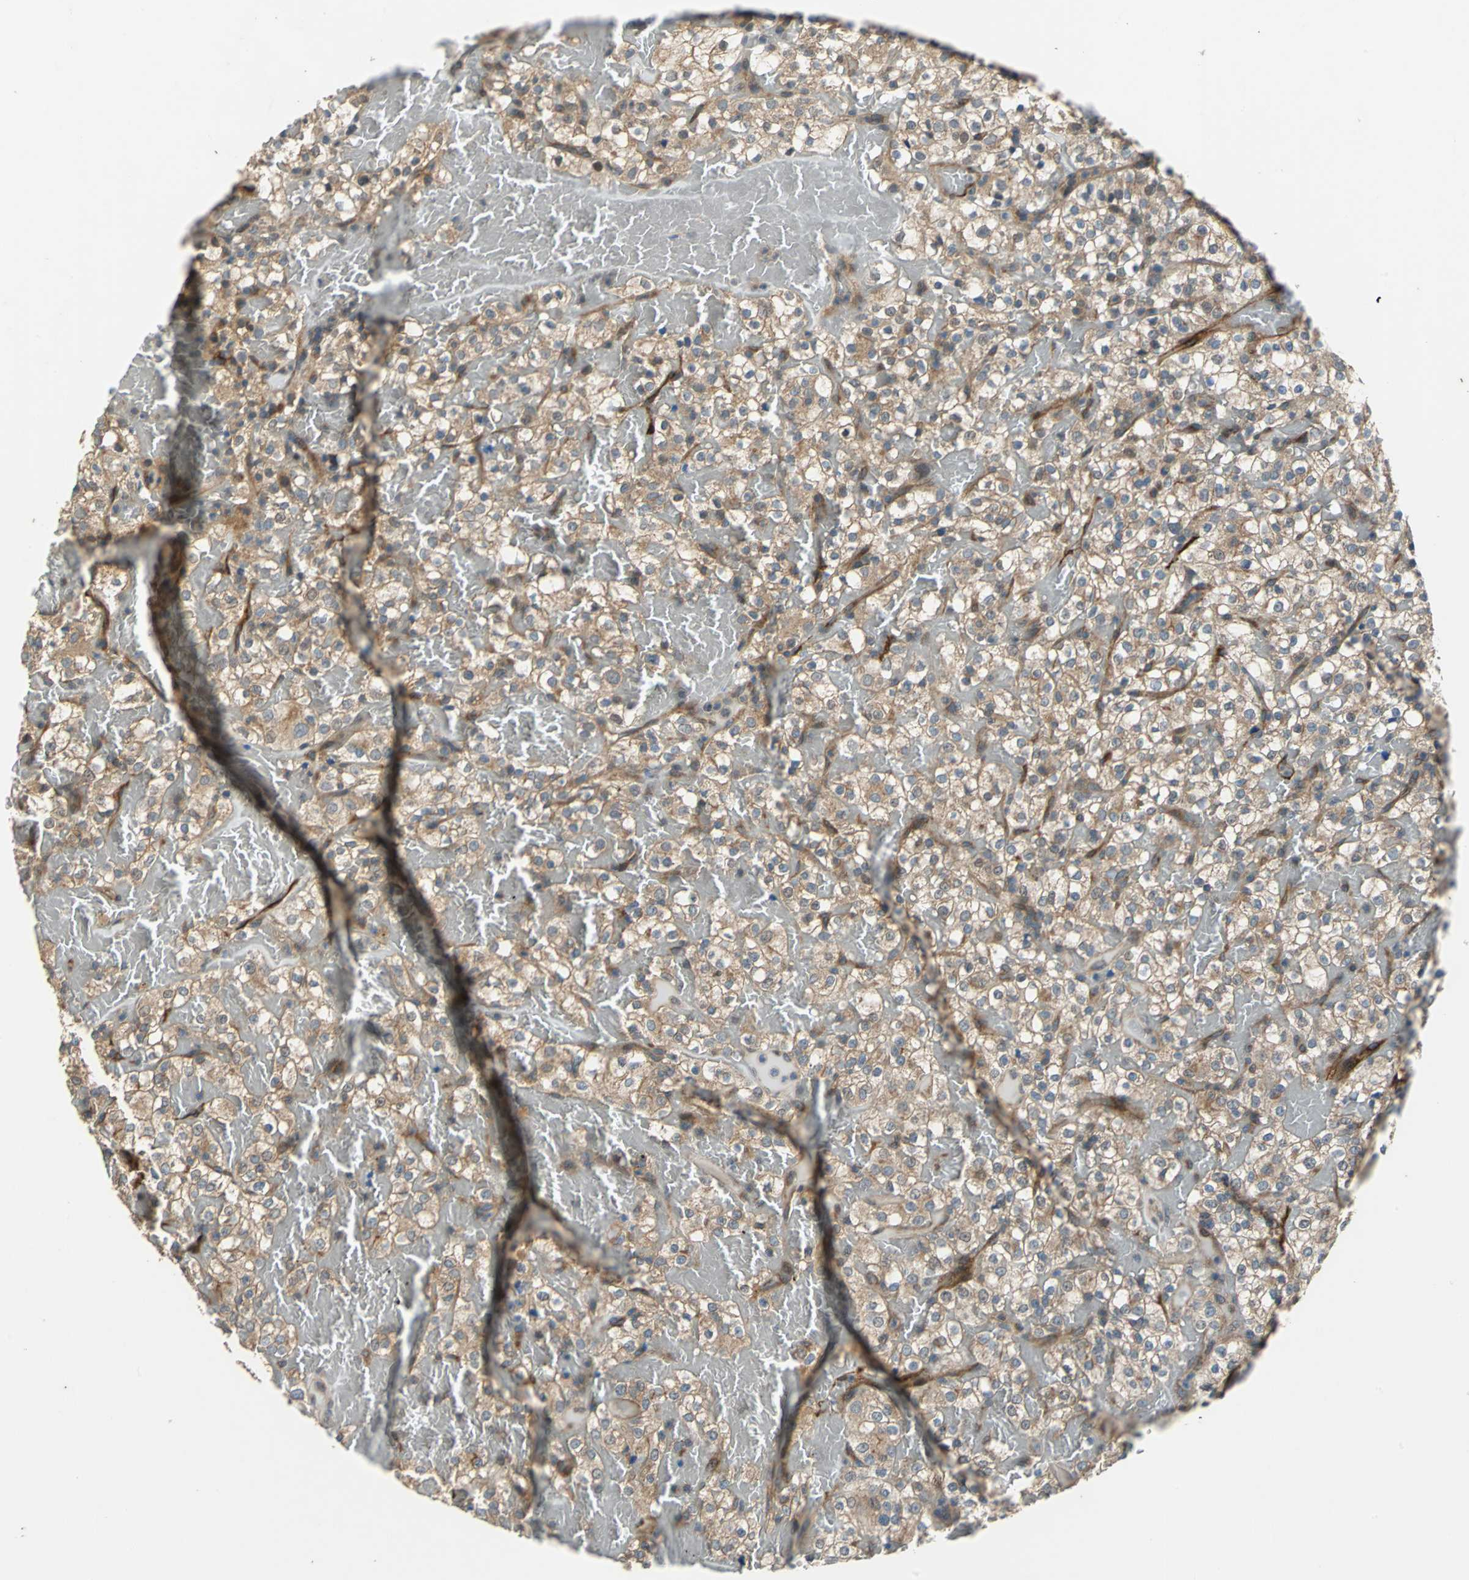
{"staining": {"intensity": "moderate", "quantity": ">75%", "location": "cytoplasmic/membranous"}, "tissue": "renal cancer", "cell_type": "Tumor cells", "image_type": "cancer", "snomed": [{"axis": "morphology", "description": "Normal tissue, NOS"}, {"axis": "morphology", "description": "Adenocarcinoma, NOS"}, {"axis": "topography", "description": "Kidney"}], "caption": "Human adenocarcinoma (renal) stained with a brown dye exhibits moderate cytoplasmic/membranous positive positivity in about >75% of tumor cells.", "gene": "EMCN", "patient": {"sex": "female", "age": 72}}